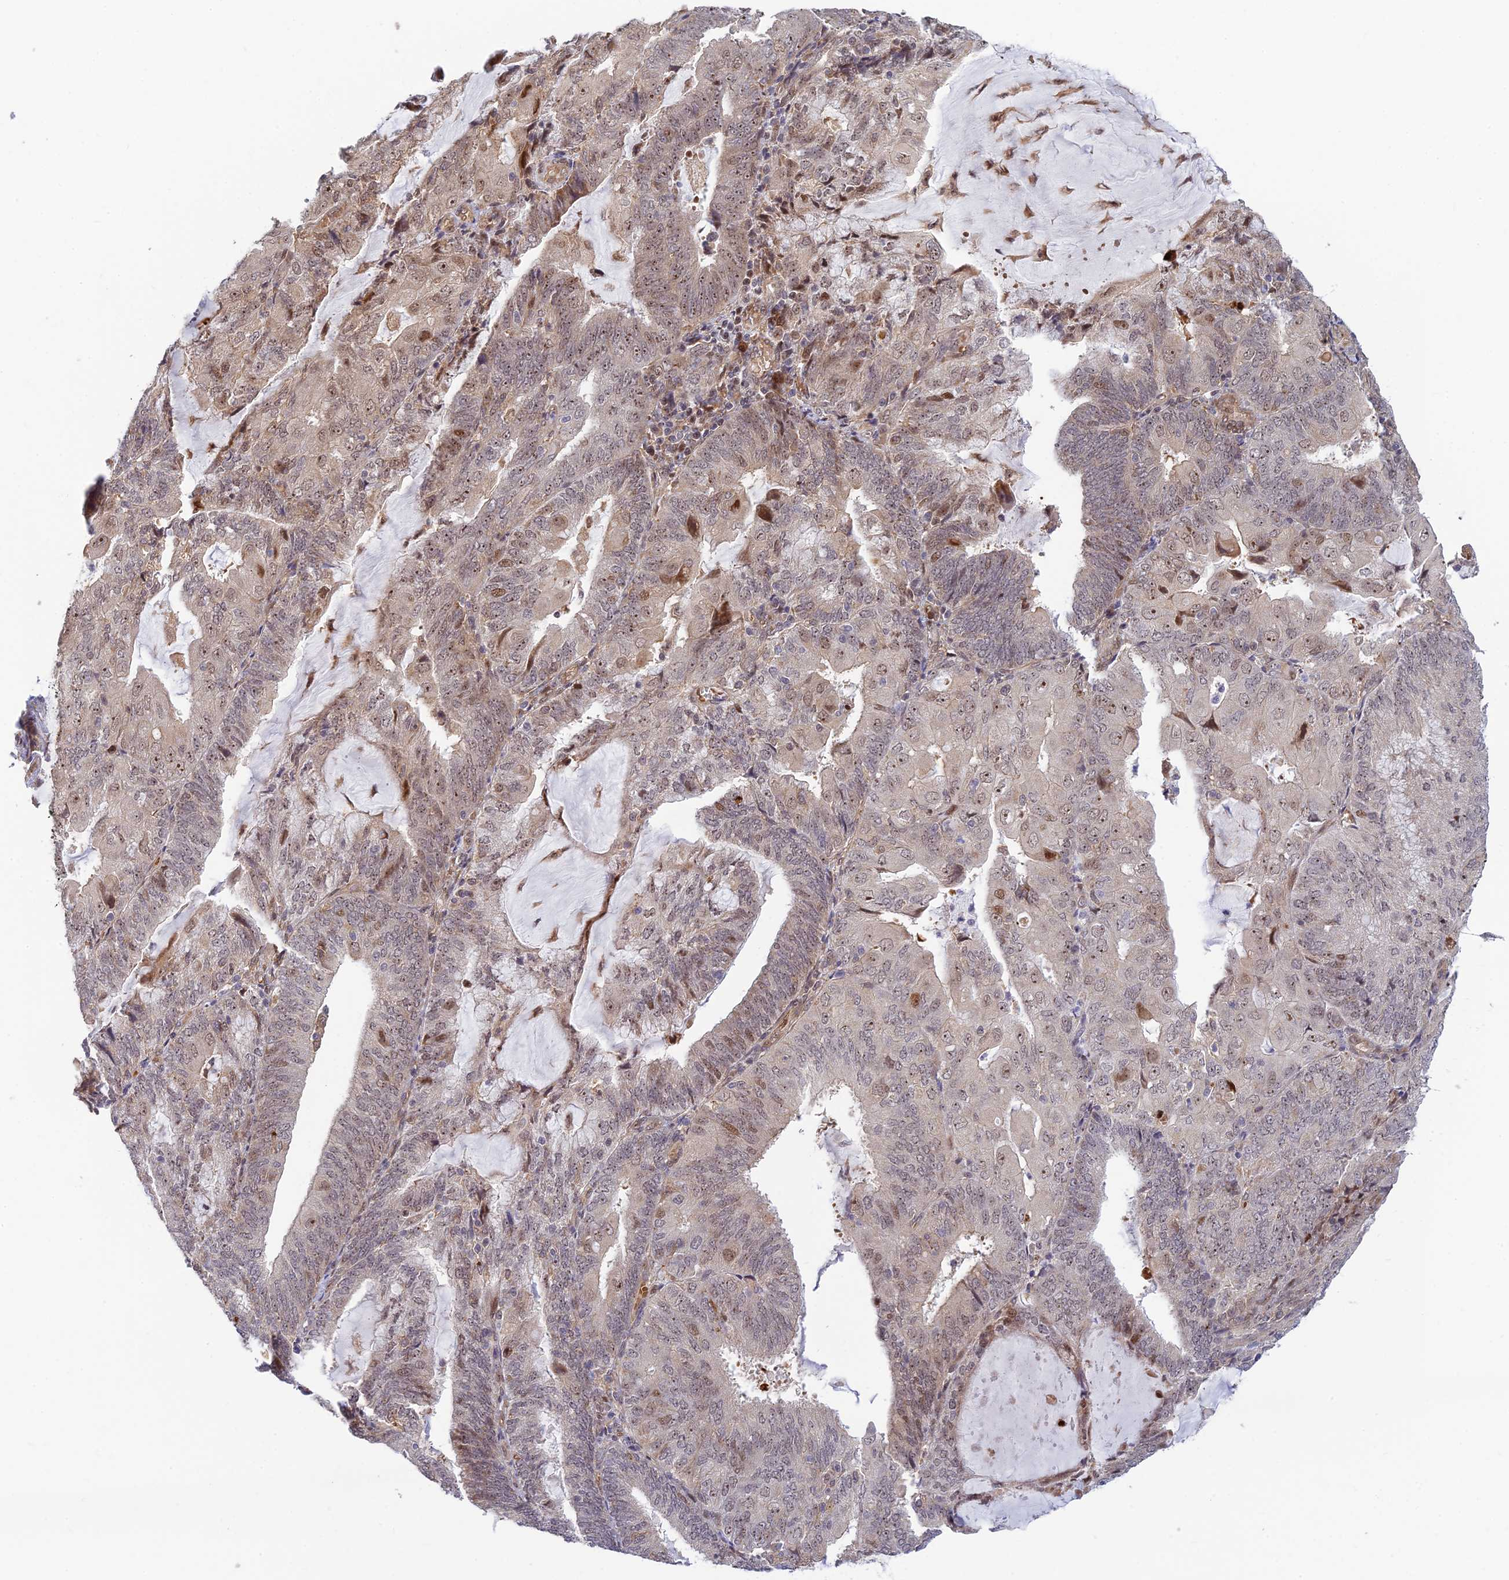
{"staining": {"intensity": "moderate", "quantity": "<25%", "location": "nuclear"}, "tissue": "endometrial cancer", "cell_type": "Tumor cells", "image_type": "cancer", "snomed": [{"axis": "morphology", "description": "Adenocarcinoma, NOS"}, {"axis": "topography", "description": "Endometrium"}], "caption": "A brown stain shows moderate nuclear positivity of a protein in human endometrial adenocarcinoma tumor cells. (DAB (3,3'-diaminobenzidine) IHC with brightfield microscopy, high magnification).", "gene": "UFSP2", "patient": {"sex": "female", "age": 81}}